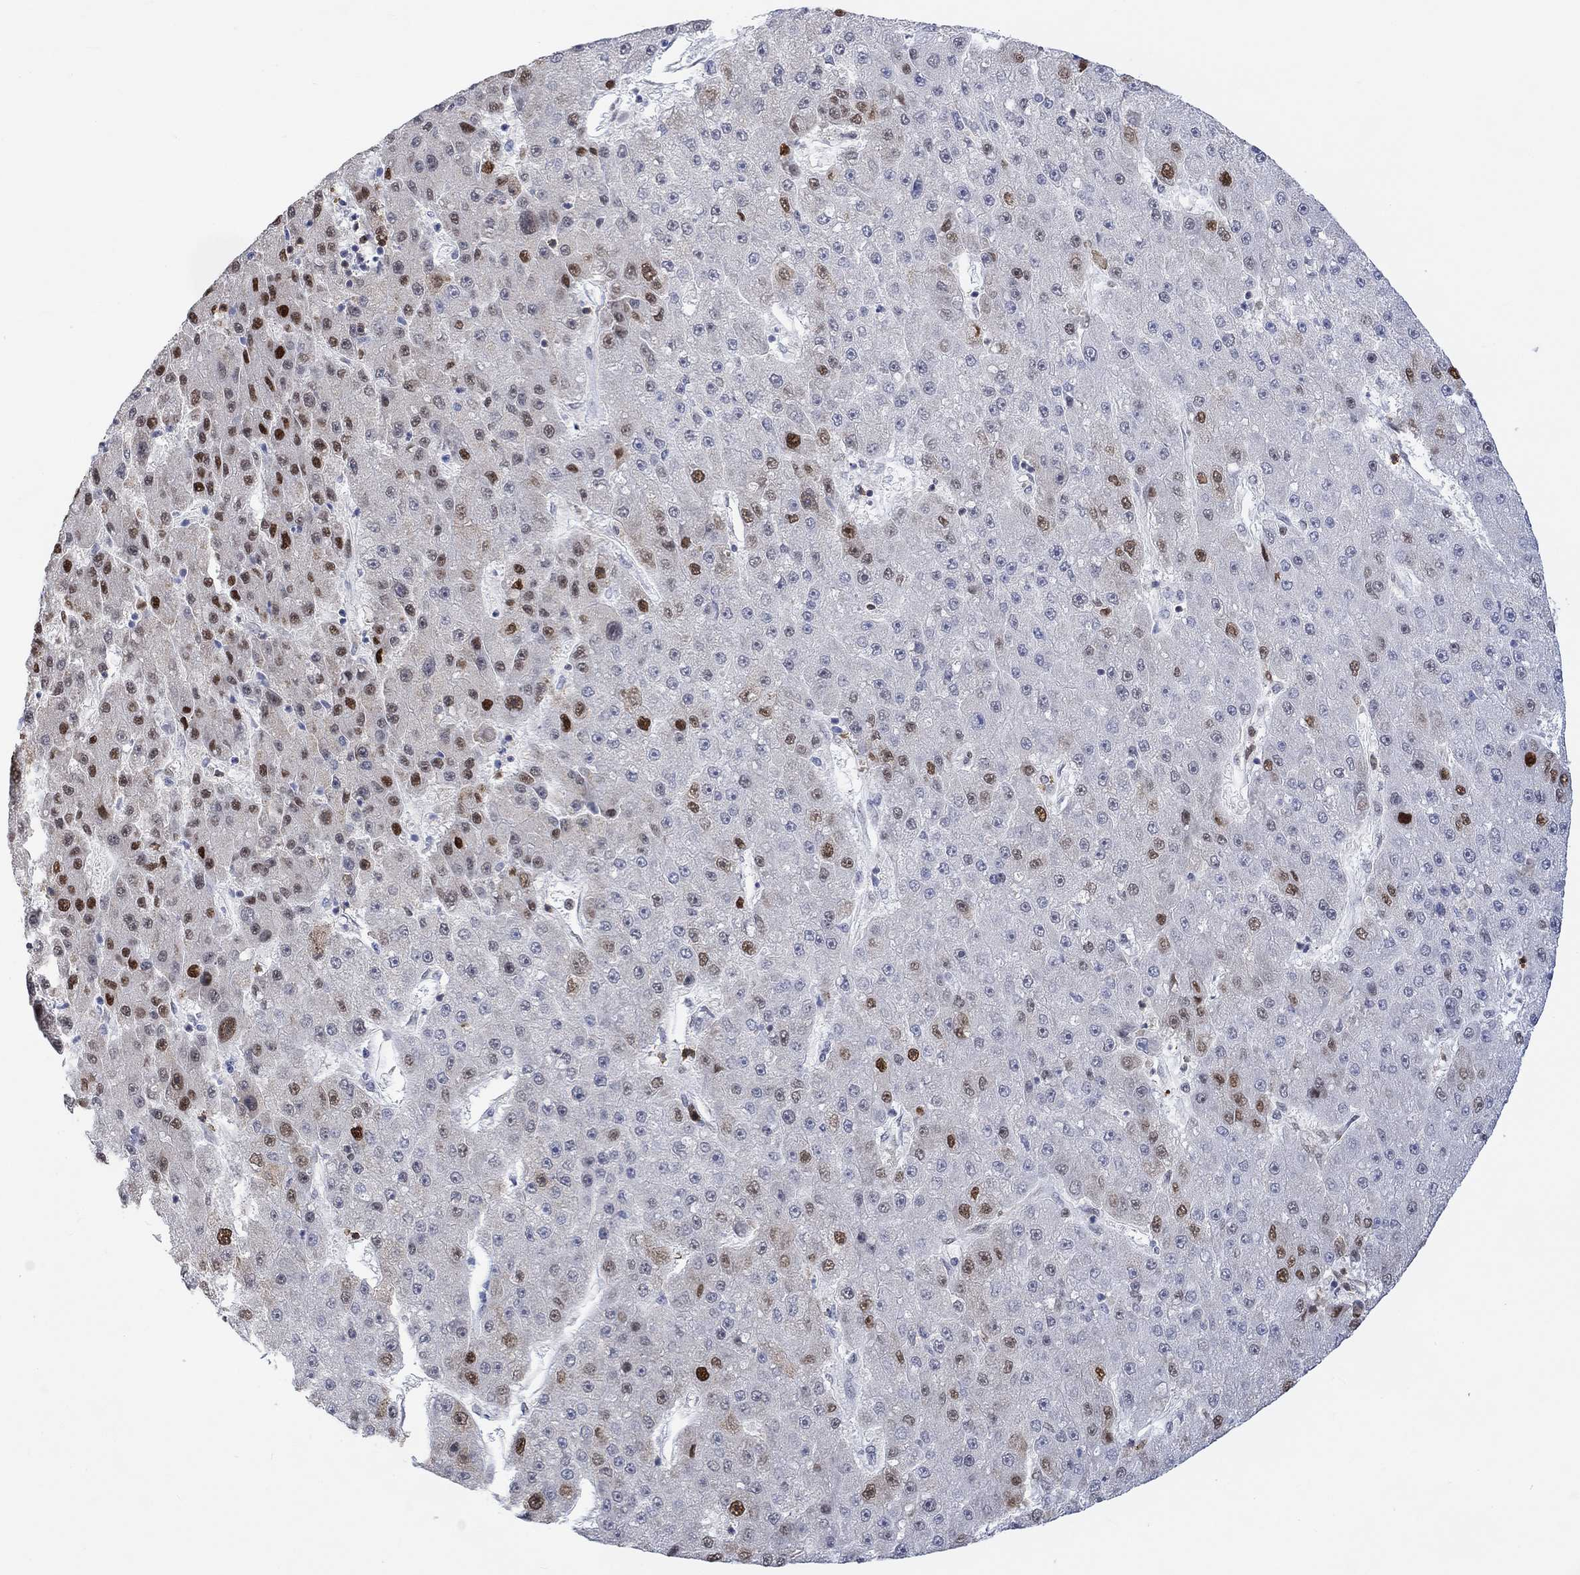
{"staining": {"intensity": "strong", "quantity": "<25%", "location": "nuclear"}, "tissue": "liver cancer", "cell_type": "Tumor cells", "image_type": "cancer", "snomed": [{"axis": "morphology", "description": "Carcinoma, Hepatocellular, NOS"}, {"axis": "topography", "description": "Liver"}], "caption": "Strong nuclear staining for a protein is seen in approximately <25% of tumor cells of liver cancer (hepatocellular carcinoma) using immunohistochemistry (IHC).", "gene": "RAD54L2", "patient": {"sex": "male", "age": 67}}